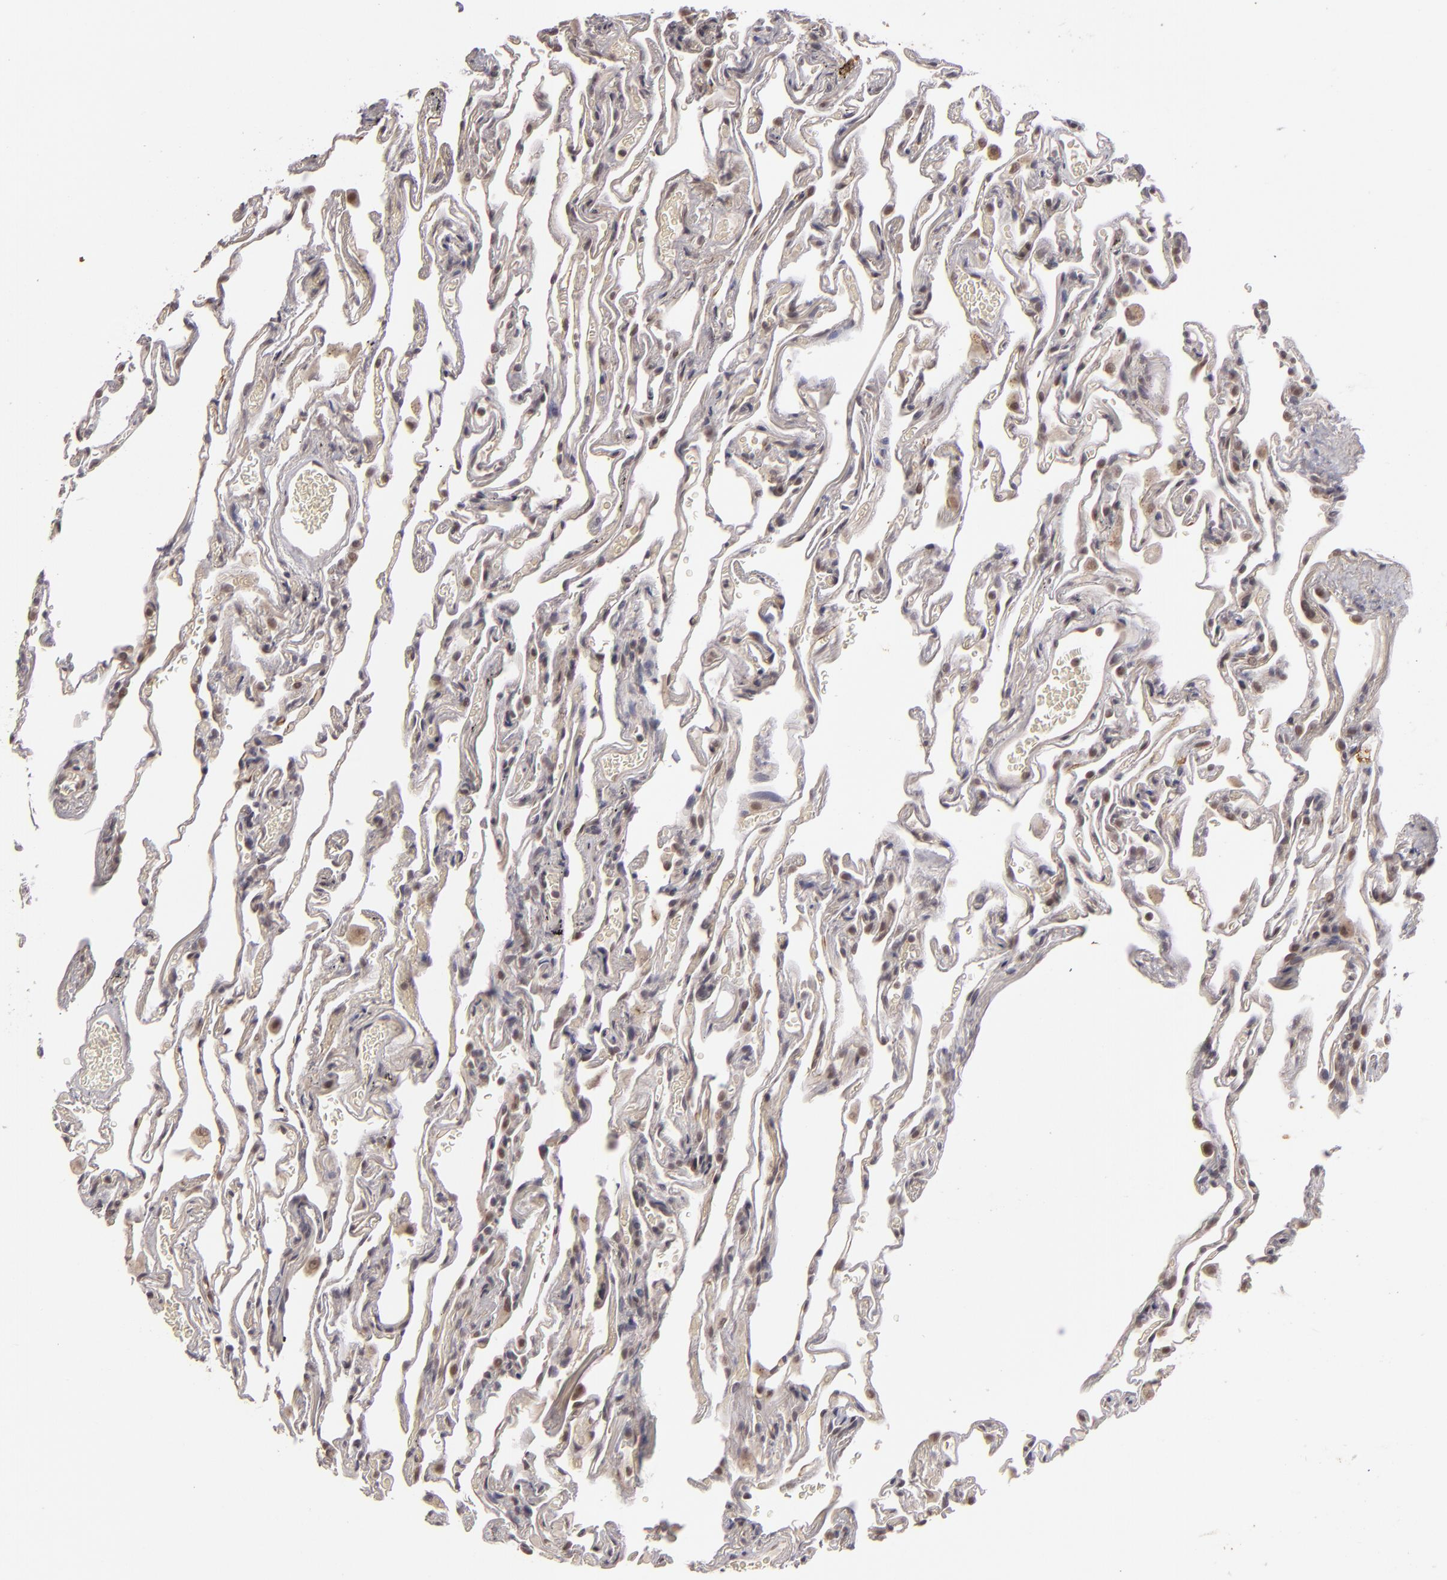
{"staining": {"intensity": "weak", "quantity": "<25%", "location": "cytoplasmic/membranous"}, "tissue": "lung", "cell_type": "Alveolar cells", "image_type": "normal", "snomed": [{"axis": "morphology", "description": "Normal tissue, NOS"}, {"axis": "morphology", "description": "Inflammation, NOS"}, {"axis": "topography", "description": "Lung"}], "caption": "Photomicrograph shows no protein expression in alveolar cells of unremarkable lung. (IHC, brightfield microscopy, high magnification).", "gene": "DFFA", "patient": {"sex": "male", "age": 69}}